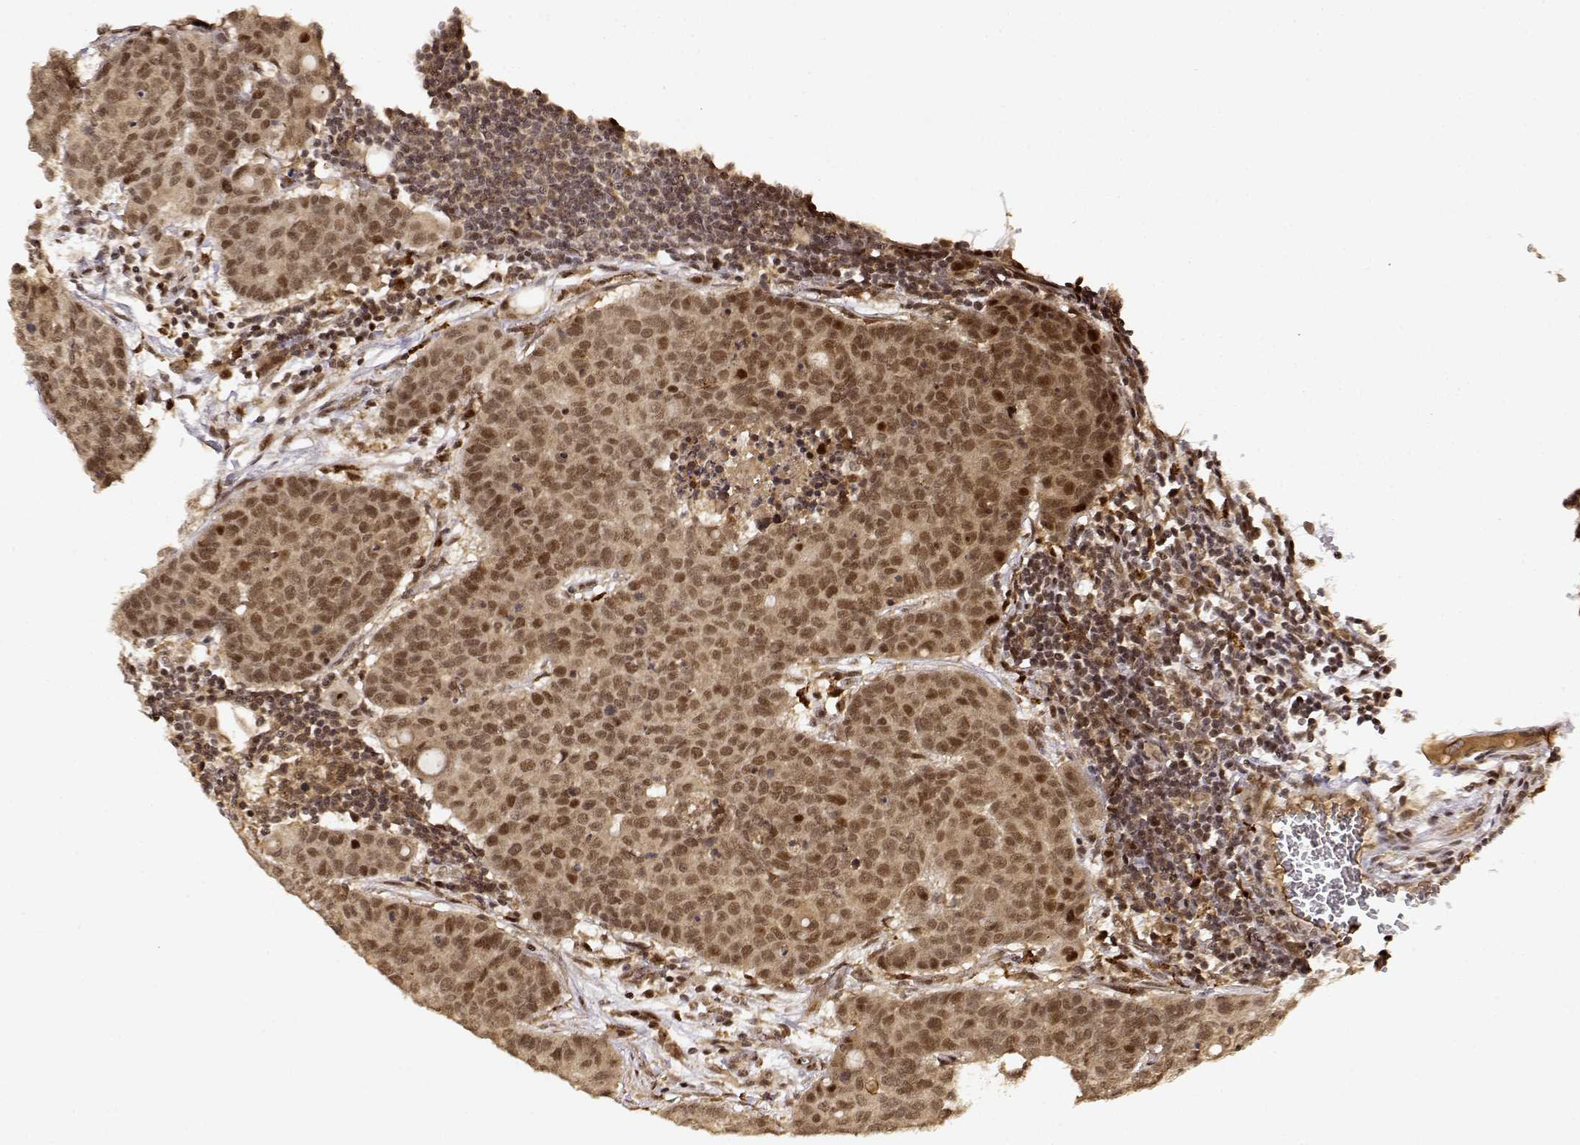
{"staining": {"intensity": "moderate", "quantity": ">75%", "location": "cytoplasmic/membranous,nuclear"}, "tissue": "carcinoid", "cell_type": "Tumor cells", "image_type": "cancer", "snomed": [{"axis": "morphology", "description": "Carcinoid, malignant, NOS"}, {"axis": "topography", "description": "Colon"}], "caption": "Moderate cytoplasmic/membranous and nuclear protein expression is identified in about >75% of tumor cells in malignant carcinoid.", "gene": "MAEA", "patient": {"sex": "male", "age": 81}}